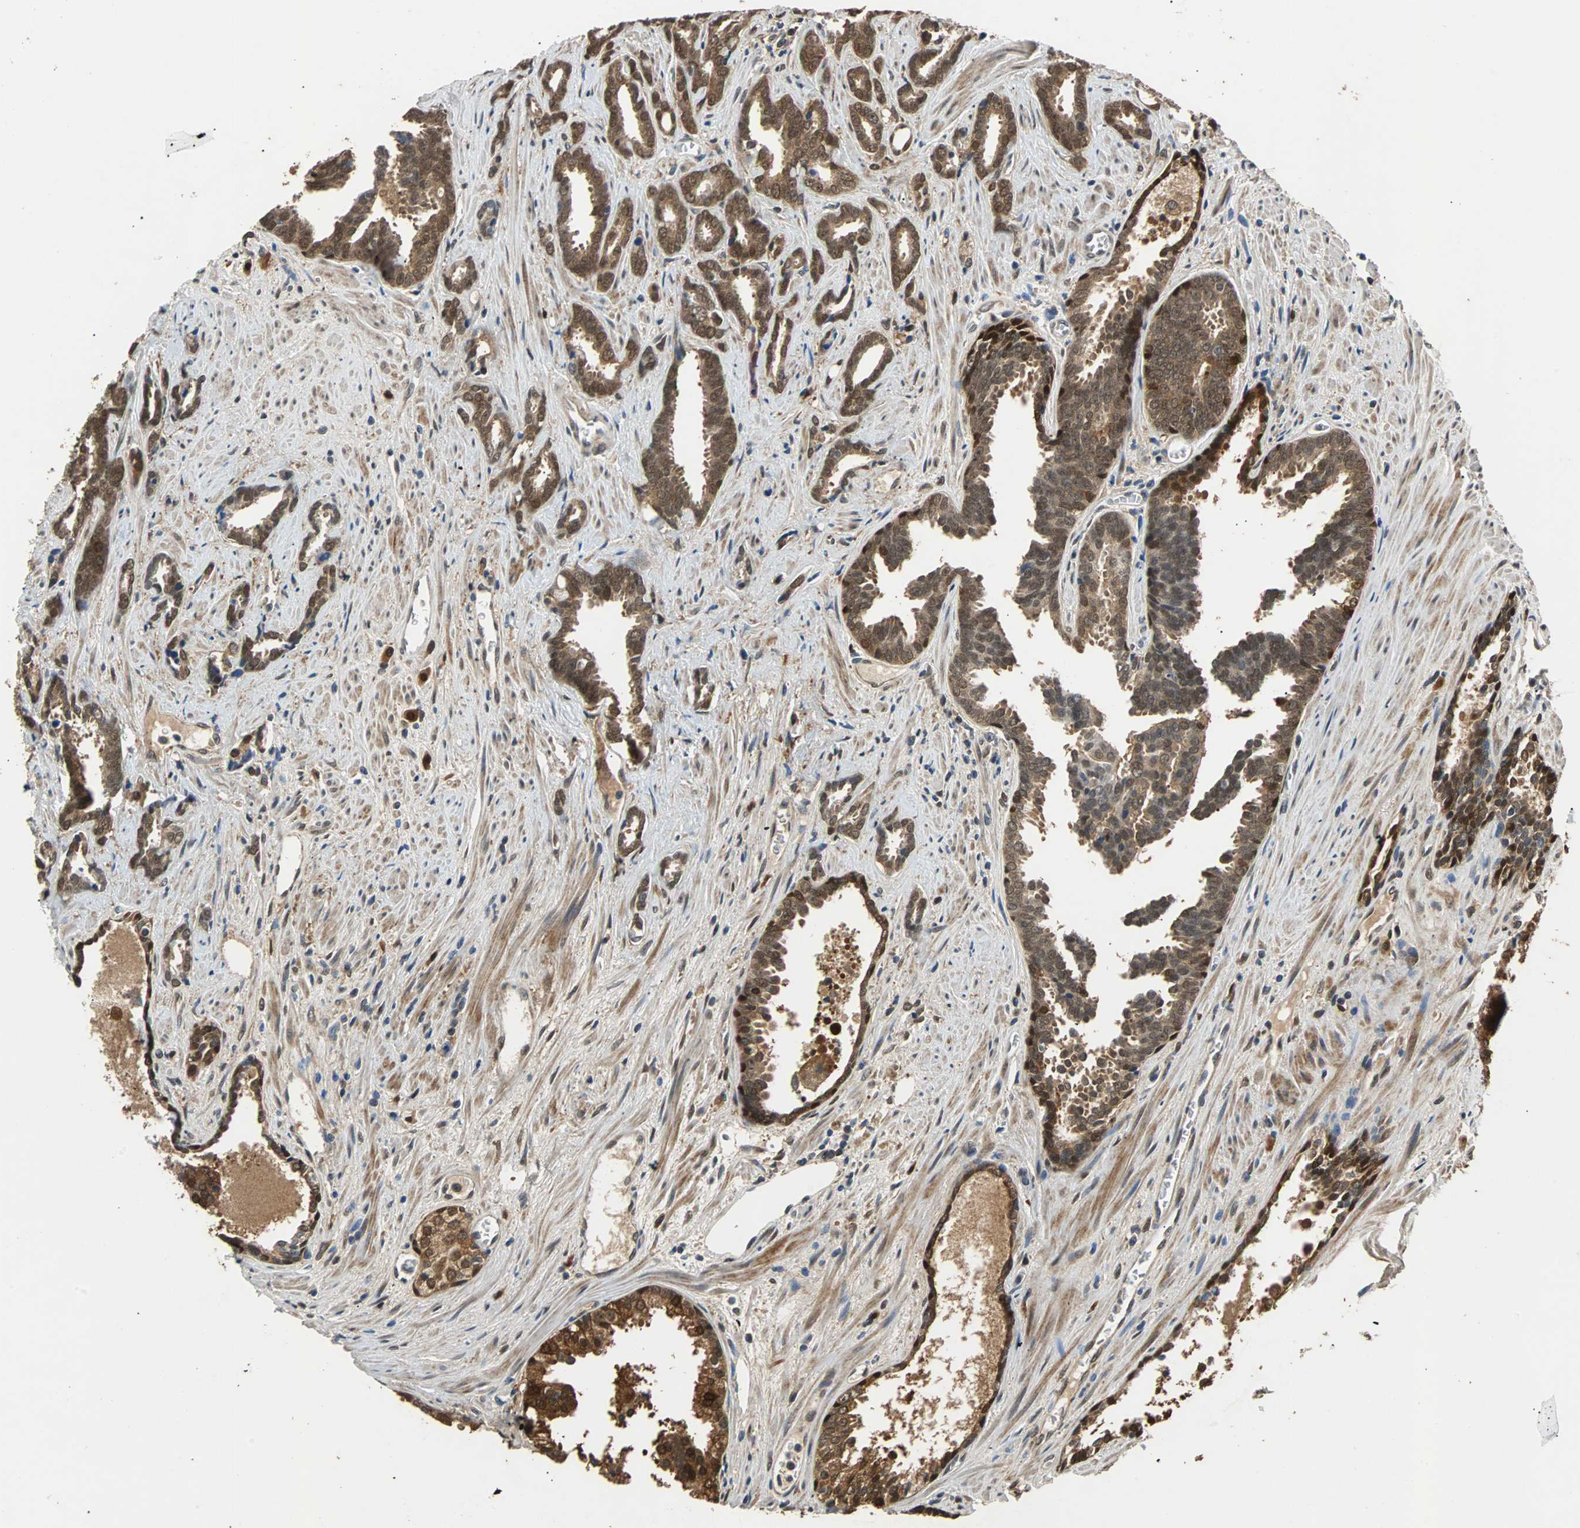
{"staining": {"intensity": "moderate", "quantity": ">75%", "location": "cytoplasmic/membranous,nuclear"}, "tissue": "prostate cancer", "cell_type": "Tumor cells", "image_type": "cancer", "snomed": [{"axis": "morphology", "description": "Adenocarcinoma, High grade"}, {"axis": "topography", "description": "Prostate"}], "caption": "IHC micrograph of neoplastic tissue: prostate cancer (adenocarcinoma (high-grade)) stained using immunohistochemistry (IHC) demonstrates medium levels of moderate protein expression localized specifically in the cytoplasmic/membranous and nuclear of tumor cells, appearing as a cytoplasmic/membranous and nuclear brown color.", "gene": "PRDX6", "patient": {"sex": "male", "age": 67}}